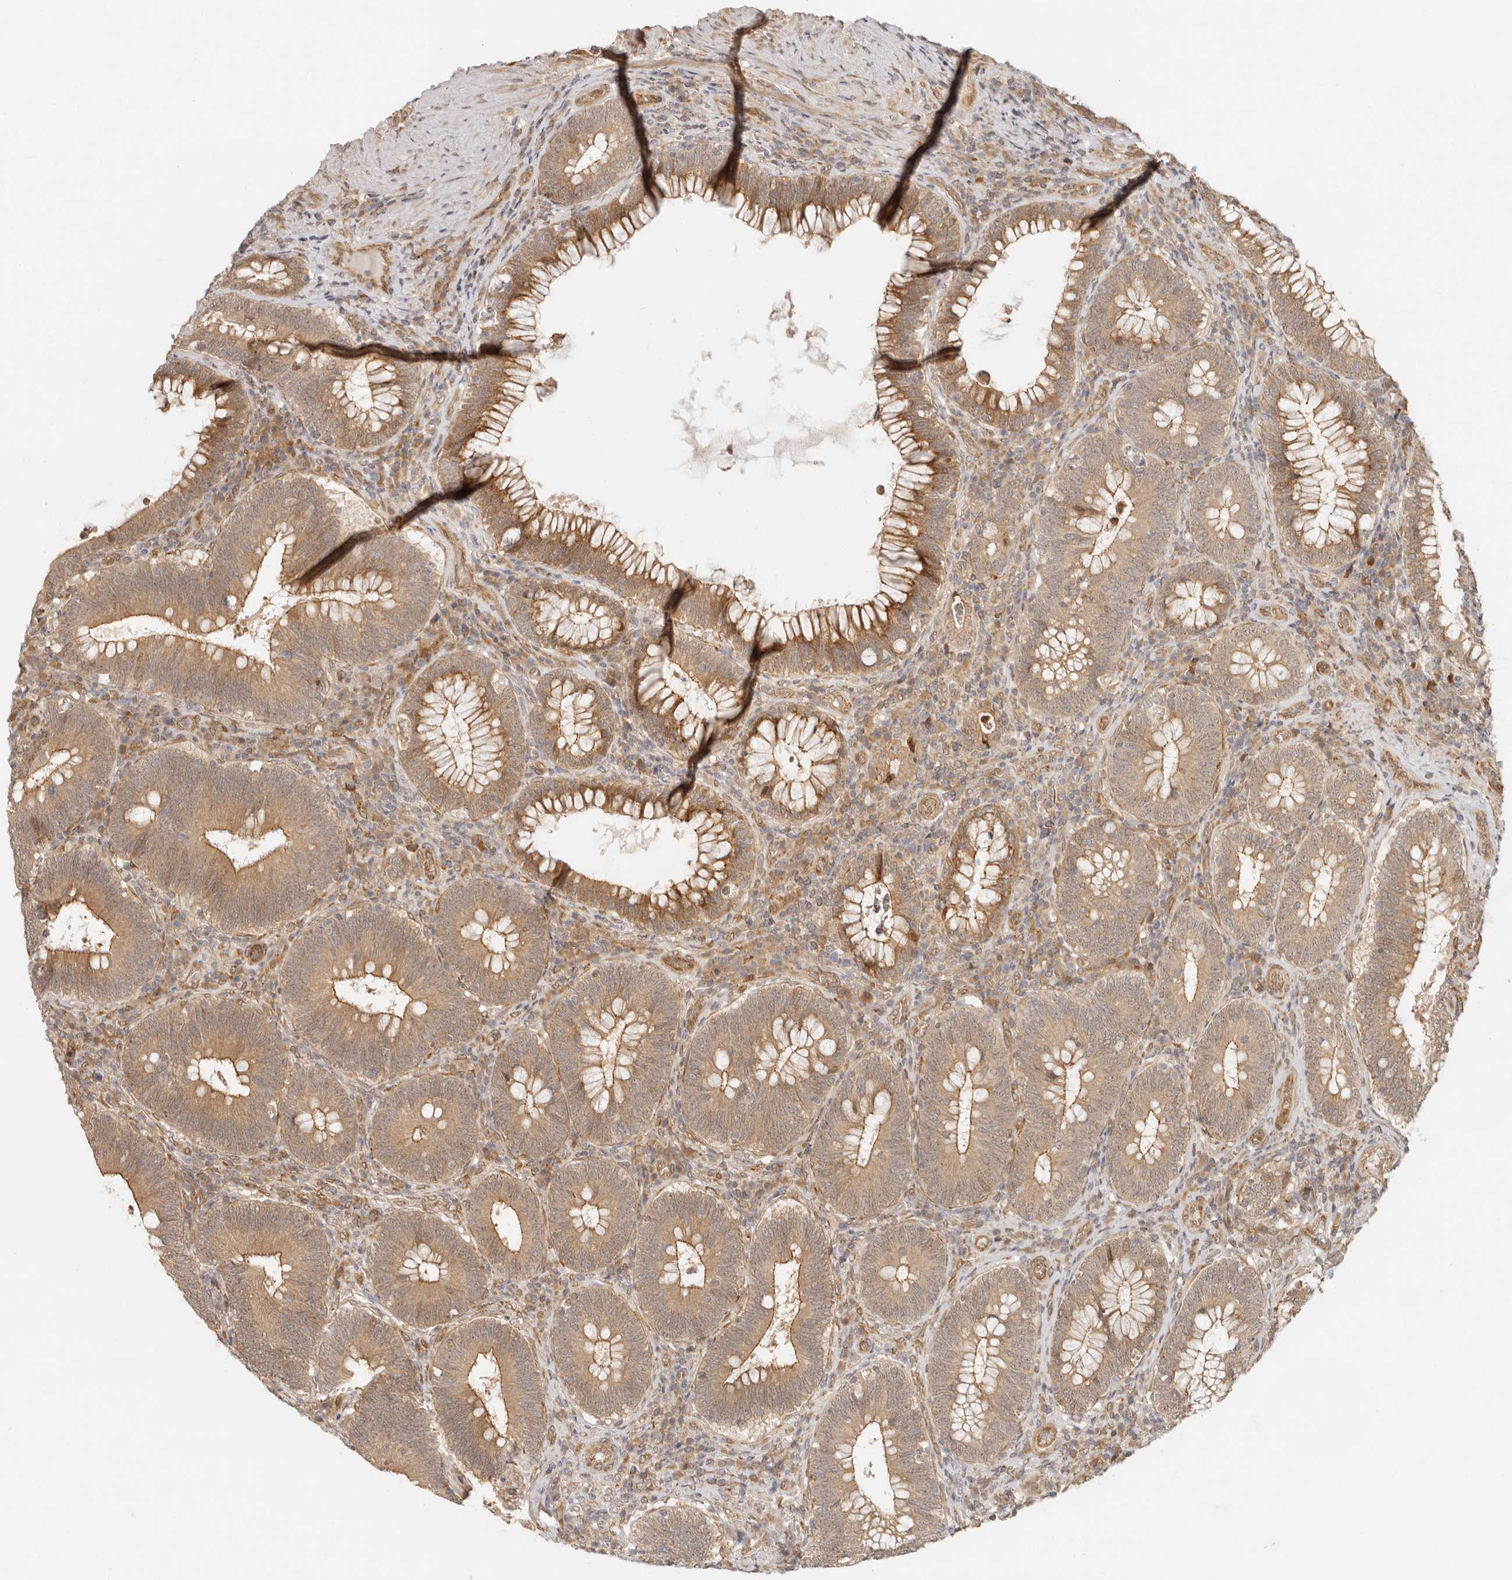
{"staining": {"intensity": "moderate", "quantity": ">75%", "location": "cytoplasmic/membranous"}, "tissue": "colorectal cancer", "cell_type": "Tumor cells", "image_type": "cancer", "snomed": [{"axis": "morphology", "description": "Normal tissue, NOS"}, {"axis": "topography", "description": "Colon"}], "caption": "Colorectal cancer stained with DAB IHC shows medium levels of moderate cytoplasmic/membranous expression in approximately >75% of tumor cells. The staining was performed using DAB to visualize the protein expression in brown, while the nuclei were stained in blue with hematoxylin (Magnification: 20x).", "gene": "TUFT1", "patient": {"sex": "female", "age": 82}}